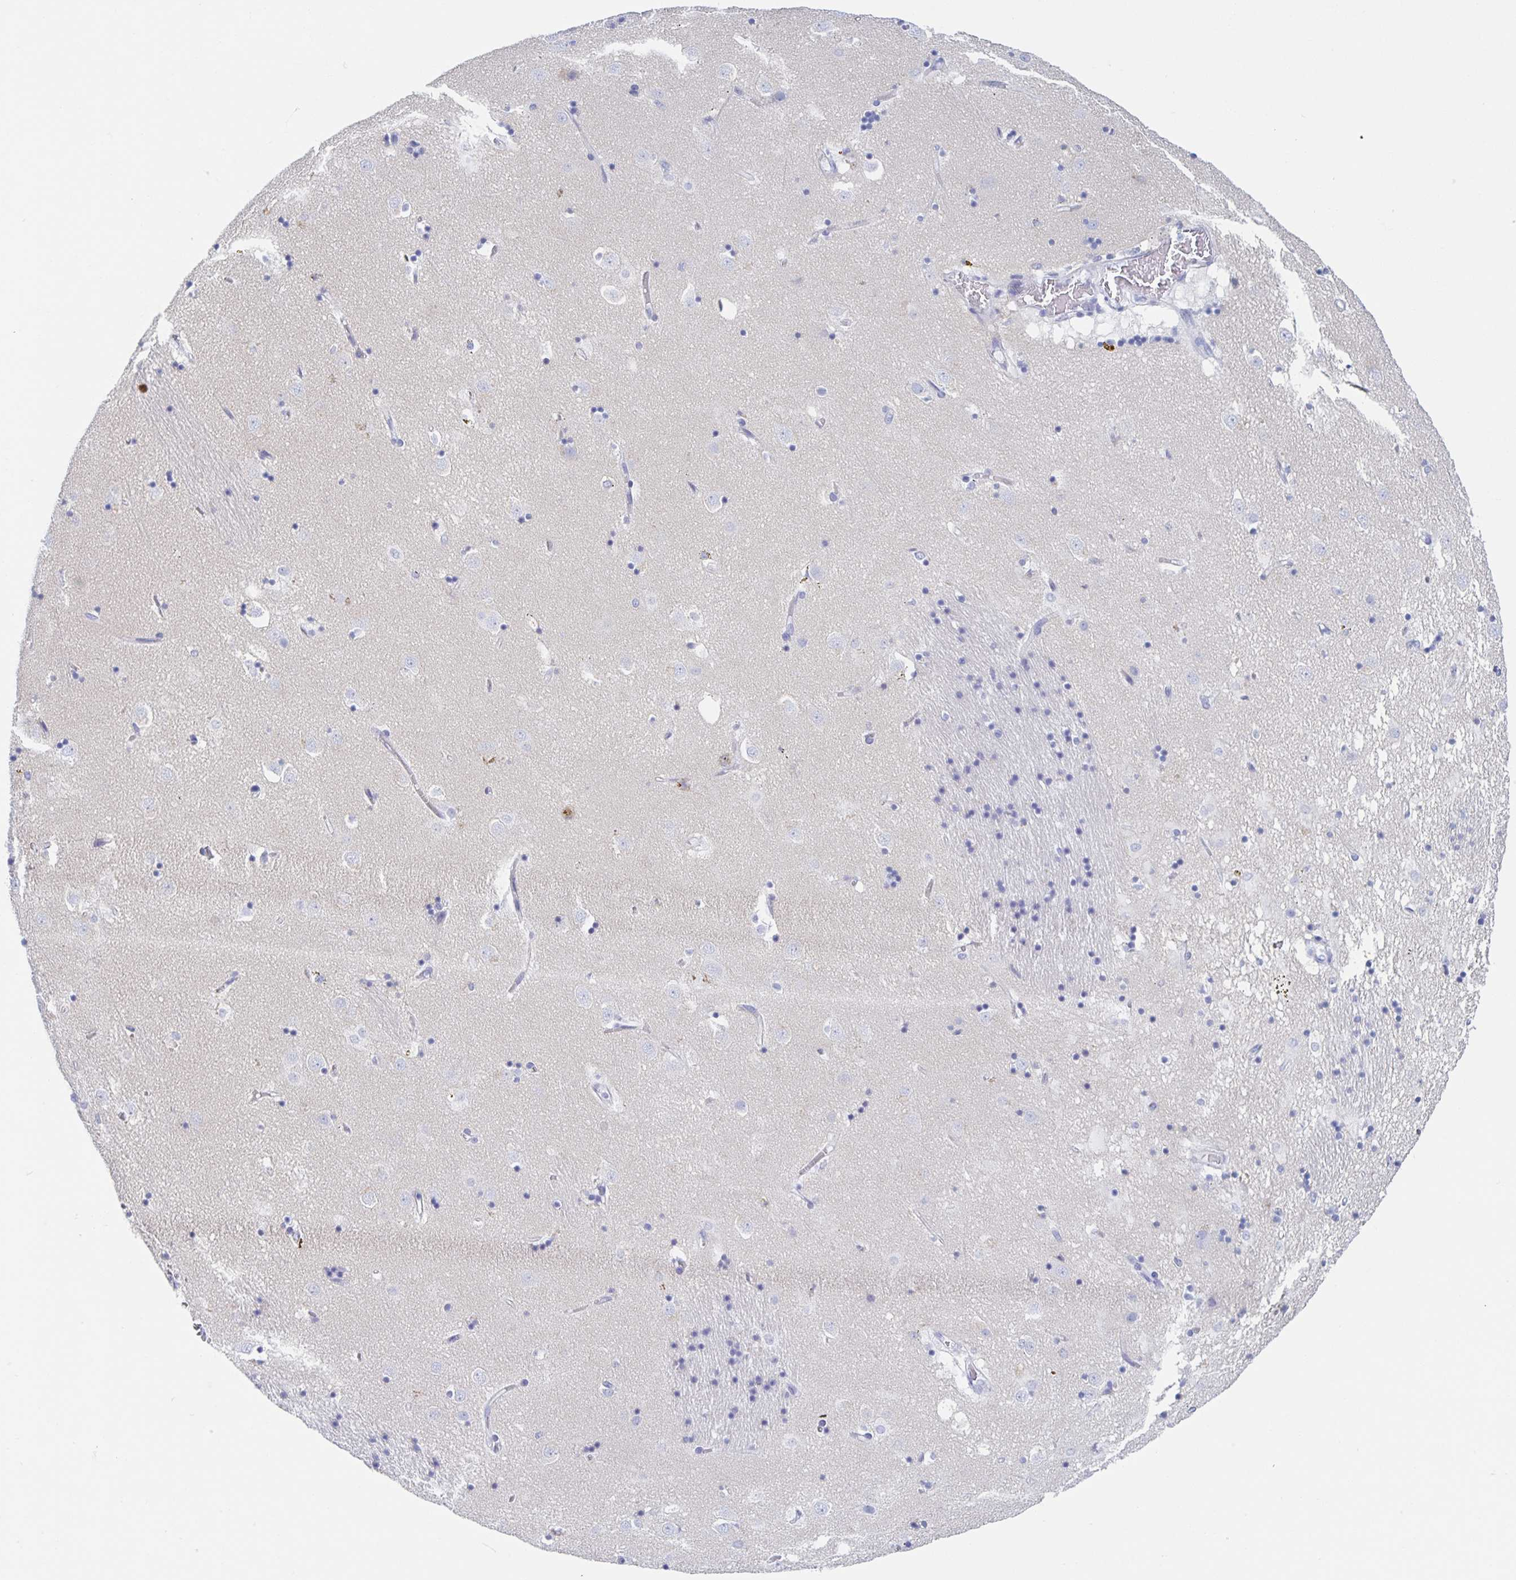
{"staining": {"intensity": "negative", "quantity": "none", "location": "none"}, "tissue": "caudate", "cell_type": "Glial cells", "image_type": "normal", "snomed": [{"axis": "morphology", "description": "Normal tissue, NOS"}, {"axis": "topography", "description": "Lateral ventricle wall"}], "caption": "Immunohistochemistry photomicrograph of unremarkable human caudate stained for a protein (brown), which demonstrates no staining in glial cells.", "gene": "DMBT1", "patient": {"sex": "male", "age": 58}}